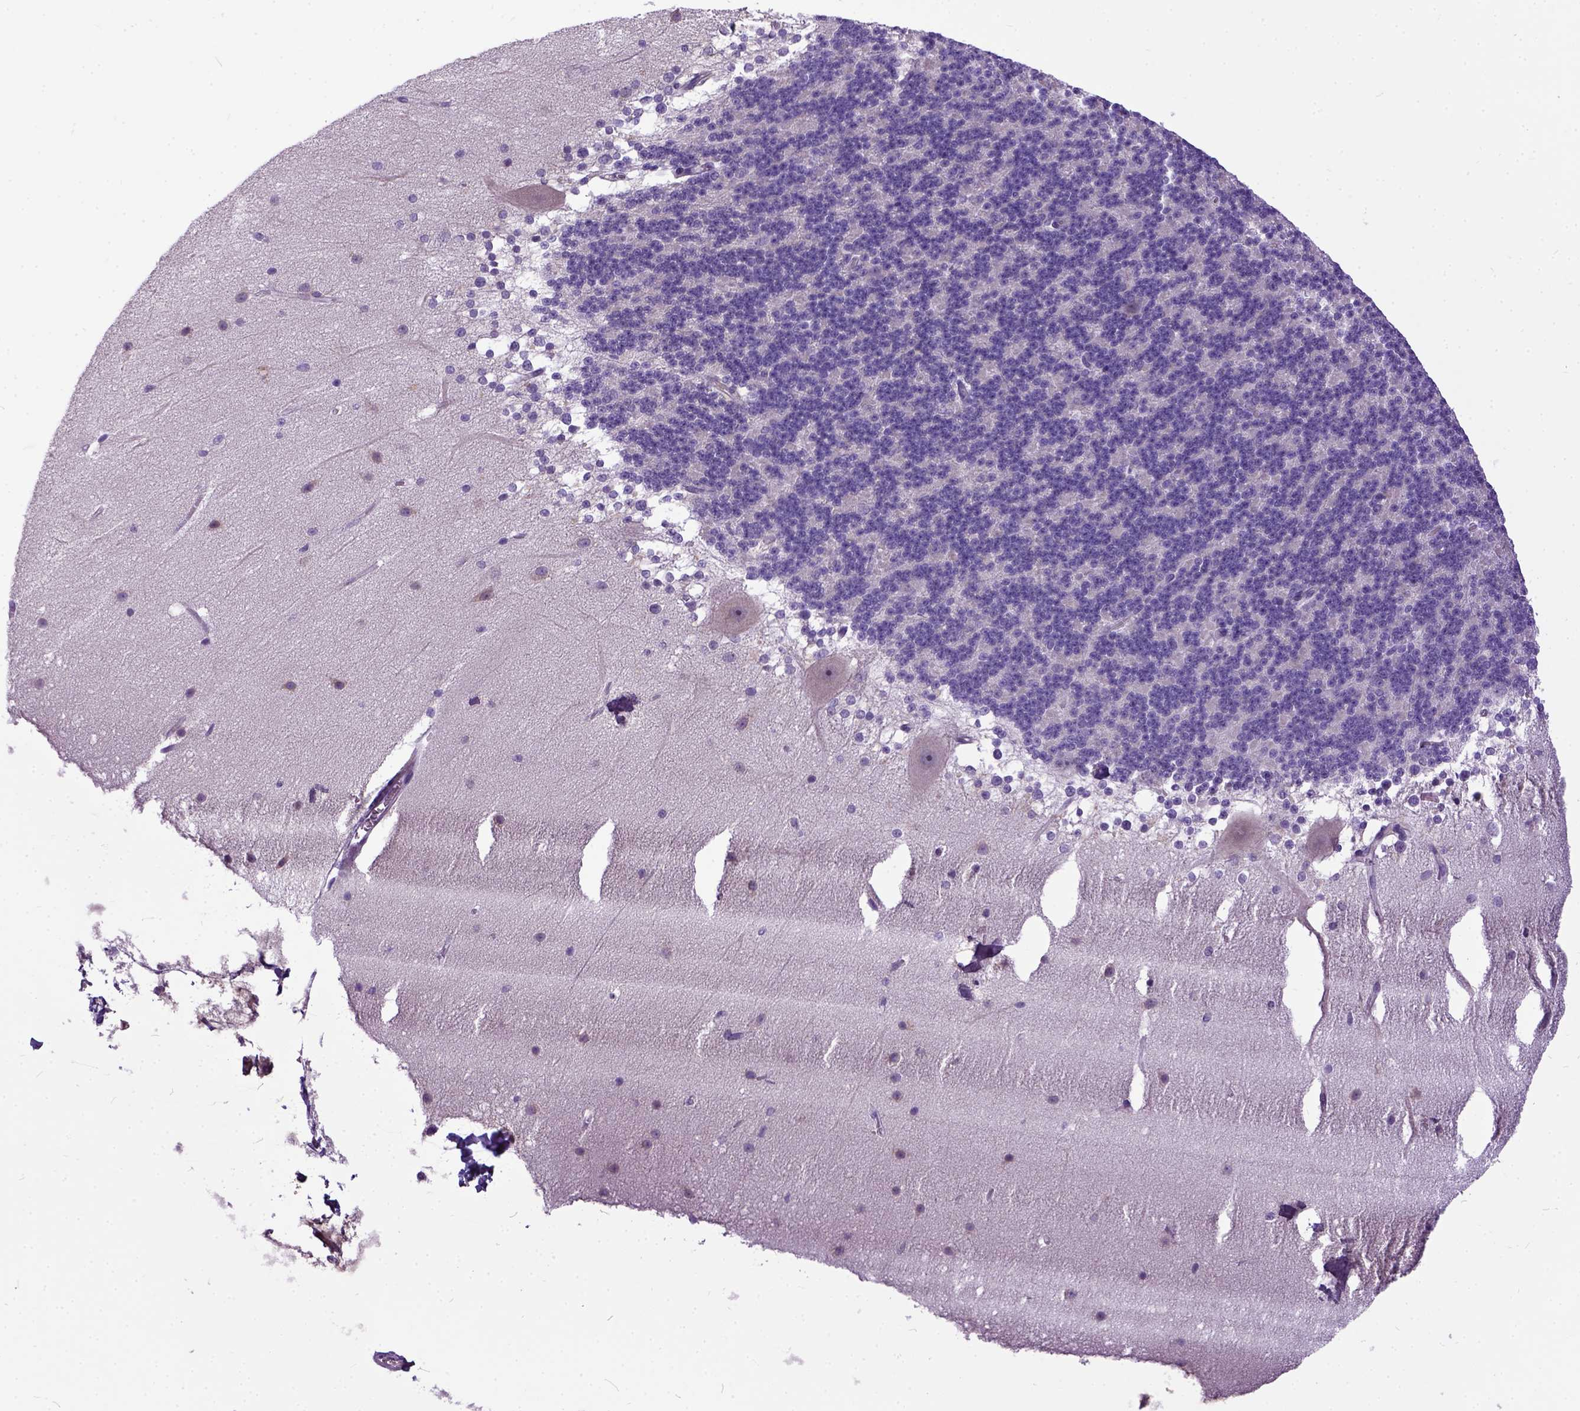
{"staining": {"intensity": "negative", "quantity": "none", "location": "none"}, "tissue": "cerebellum", "cell_type": "Cells in granular layer", "image_type": "normal", "snomed": [{"axis": "morphology", "description": "Normal tissue, NOS"}, {"axis": "topography", "description": "Cerebellum"}], "caption": "IHC micrograph of normal cerebellum stained for a protein (brown), which exhibits no positivity in cells in granular layer.", "gene": "NEK5", "patient": {"sex": "female", "age": 19}}